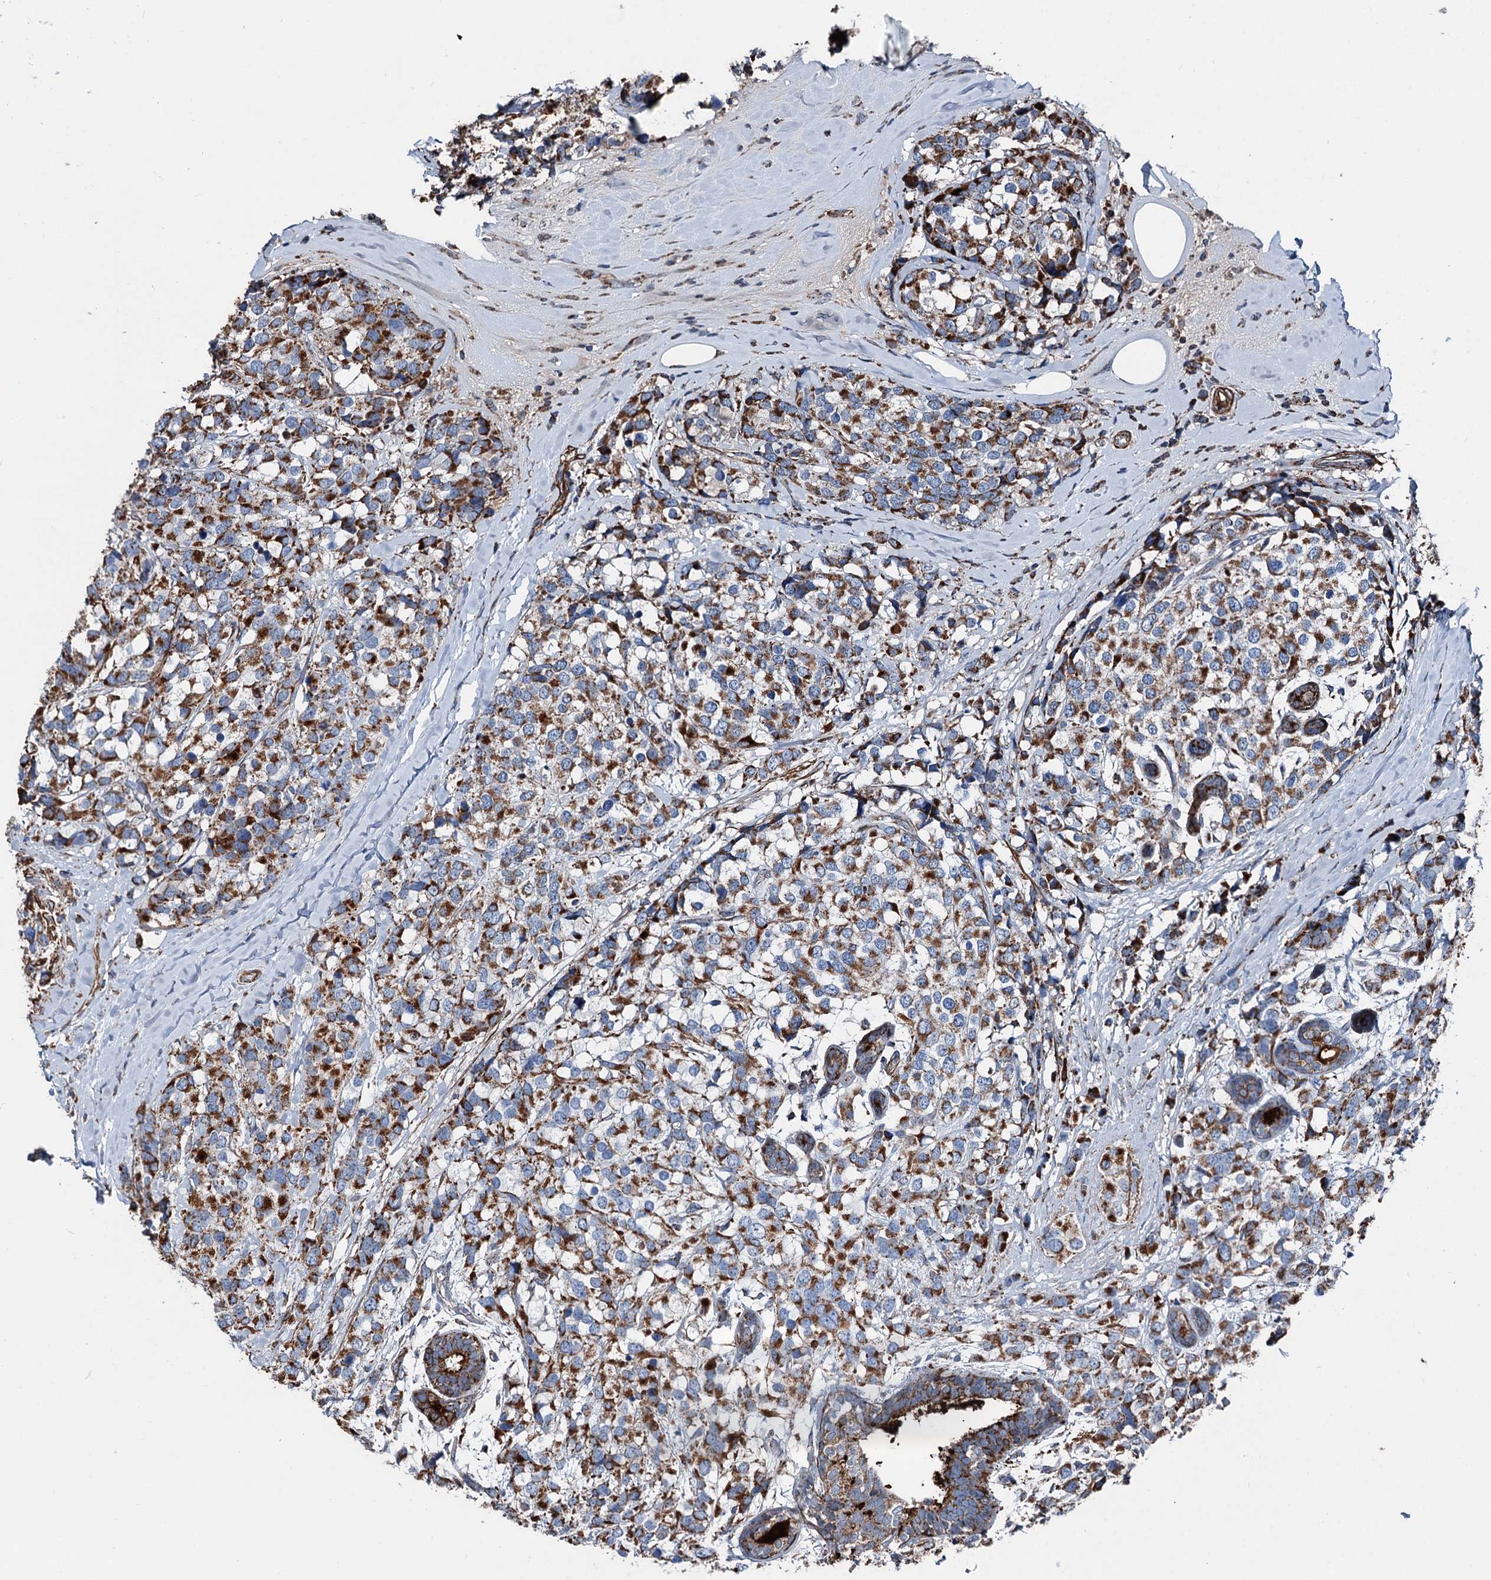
{"staining": {"intensity": "strong", "quantity": ">75%", "location": "cytoplasmic/membranous"}, "tissue": "breast cancer", "cell_type": "Tumor cells", "image_type": "cancer", "snomed": [{"axis": "morphology", "description": "Lobular carcinoma"}, {"axis": "topography", "description": "Breast"}], "caption": "A histopathology image of breast cancer (lobular carcinoma) stained for a protein displays strong cytoplasmic/membranous brown staining in tumor cells.", "gene": "DDIAS", "patient": {"sex": "female", "age": 59}}